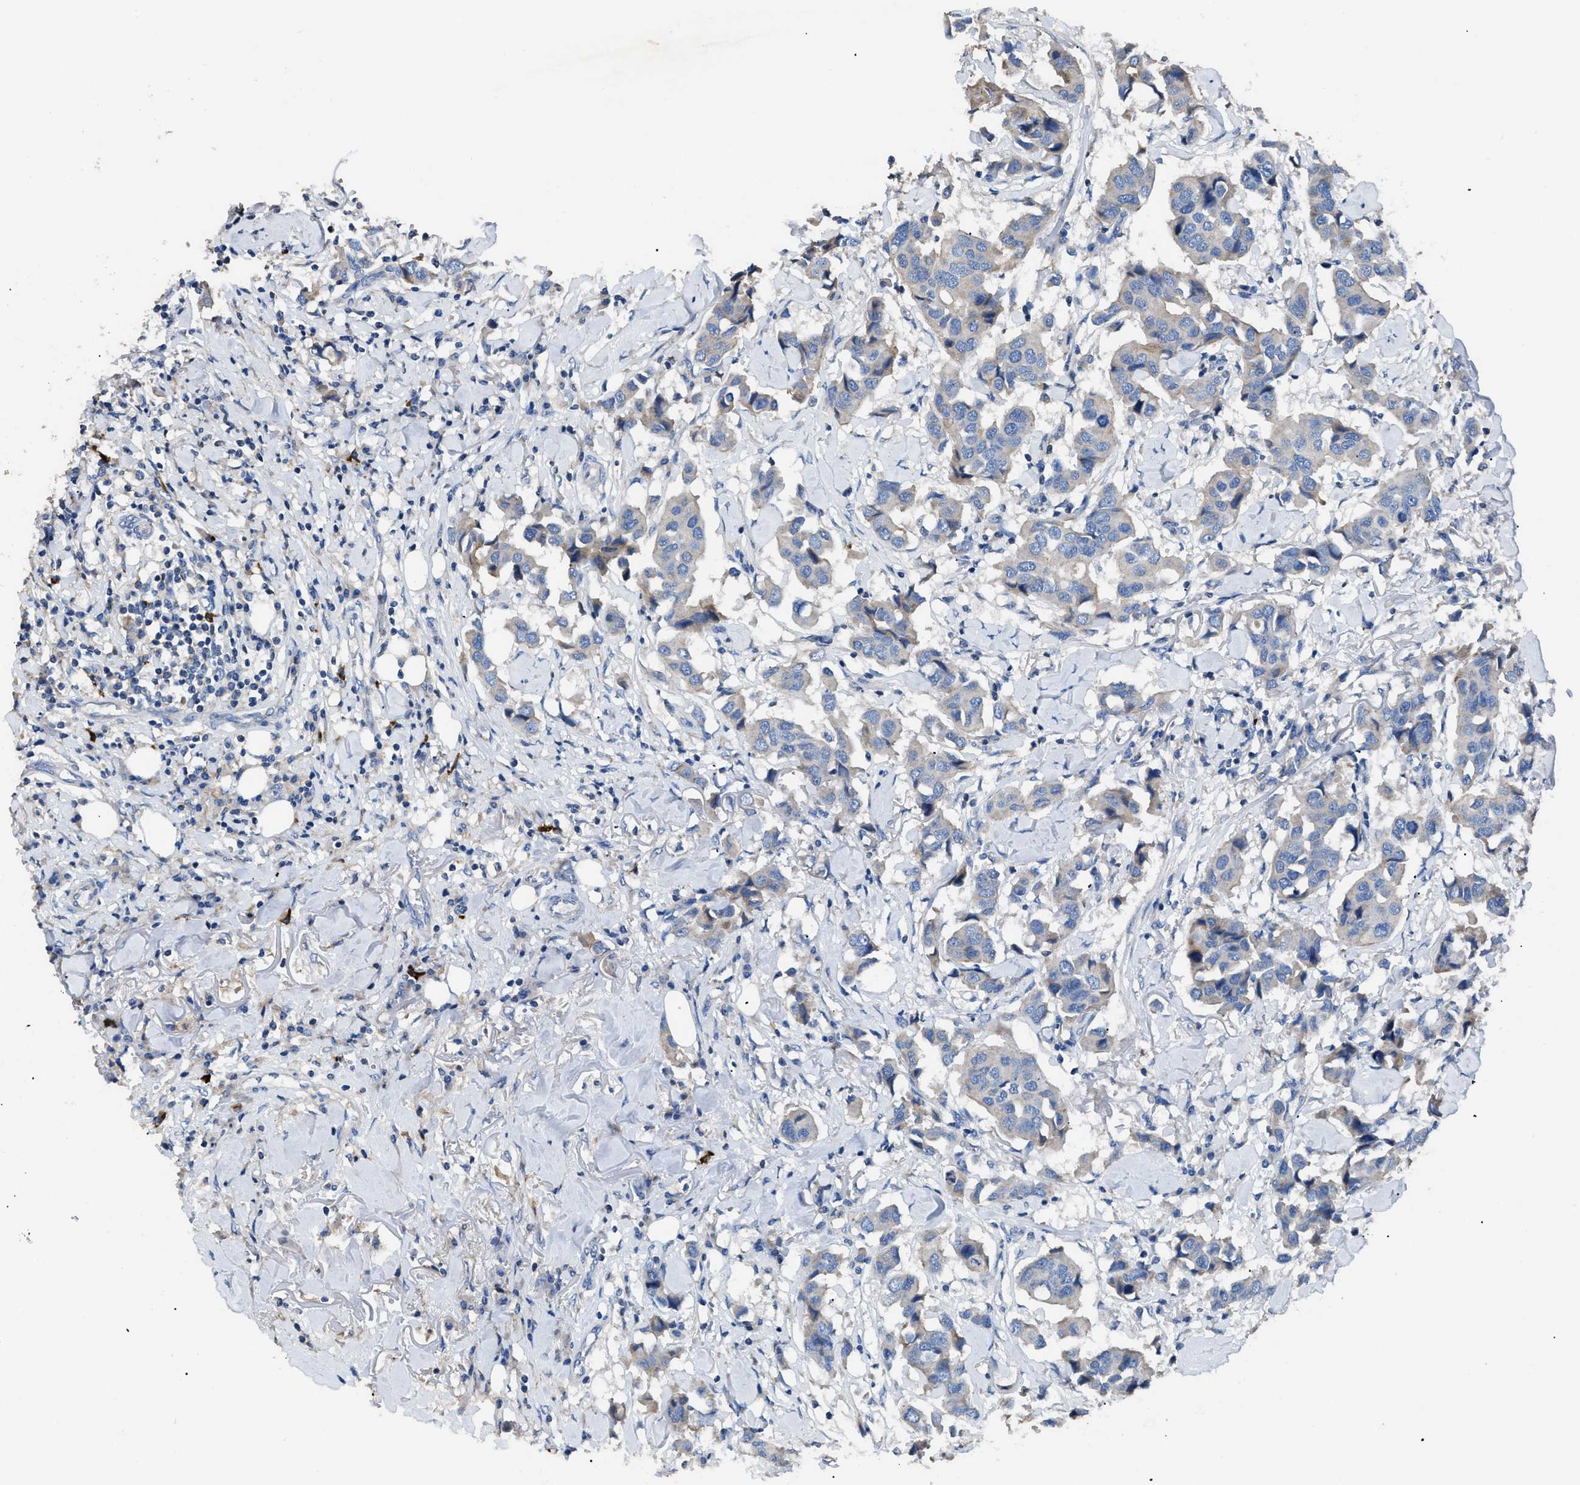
{"staining": {"intensity": "negative", "quantity": "none", "location": "none"}, "tissue": "breast cancer", "cell_type": "Tumor cells", "image_type": "cancer", "snomed": [{"axis": "morphology", "description": "Duct carcinoma"}, {"axis": "topography", "description": "Breast"}], "caption": "There is no significant positivity in tumor cells of breast cancer.", "gene": "SGCZ", "patient": {"sex": "female", "age": 80}}